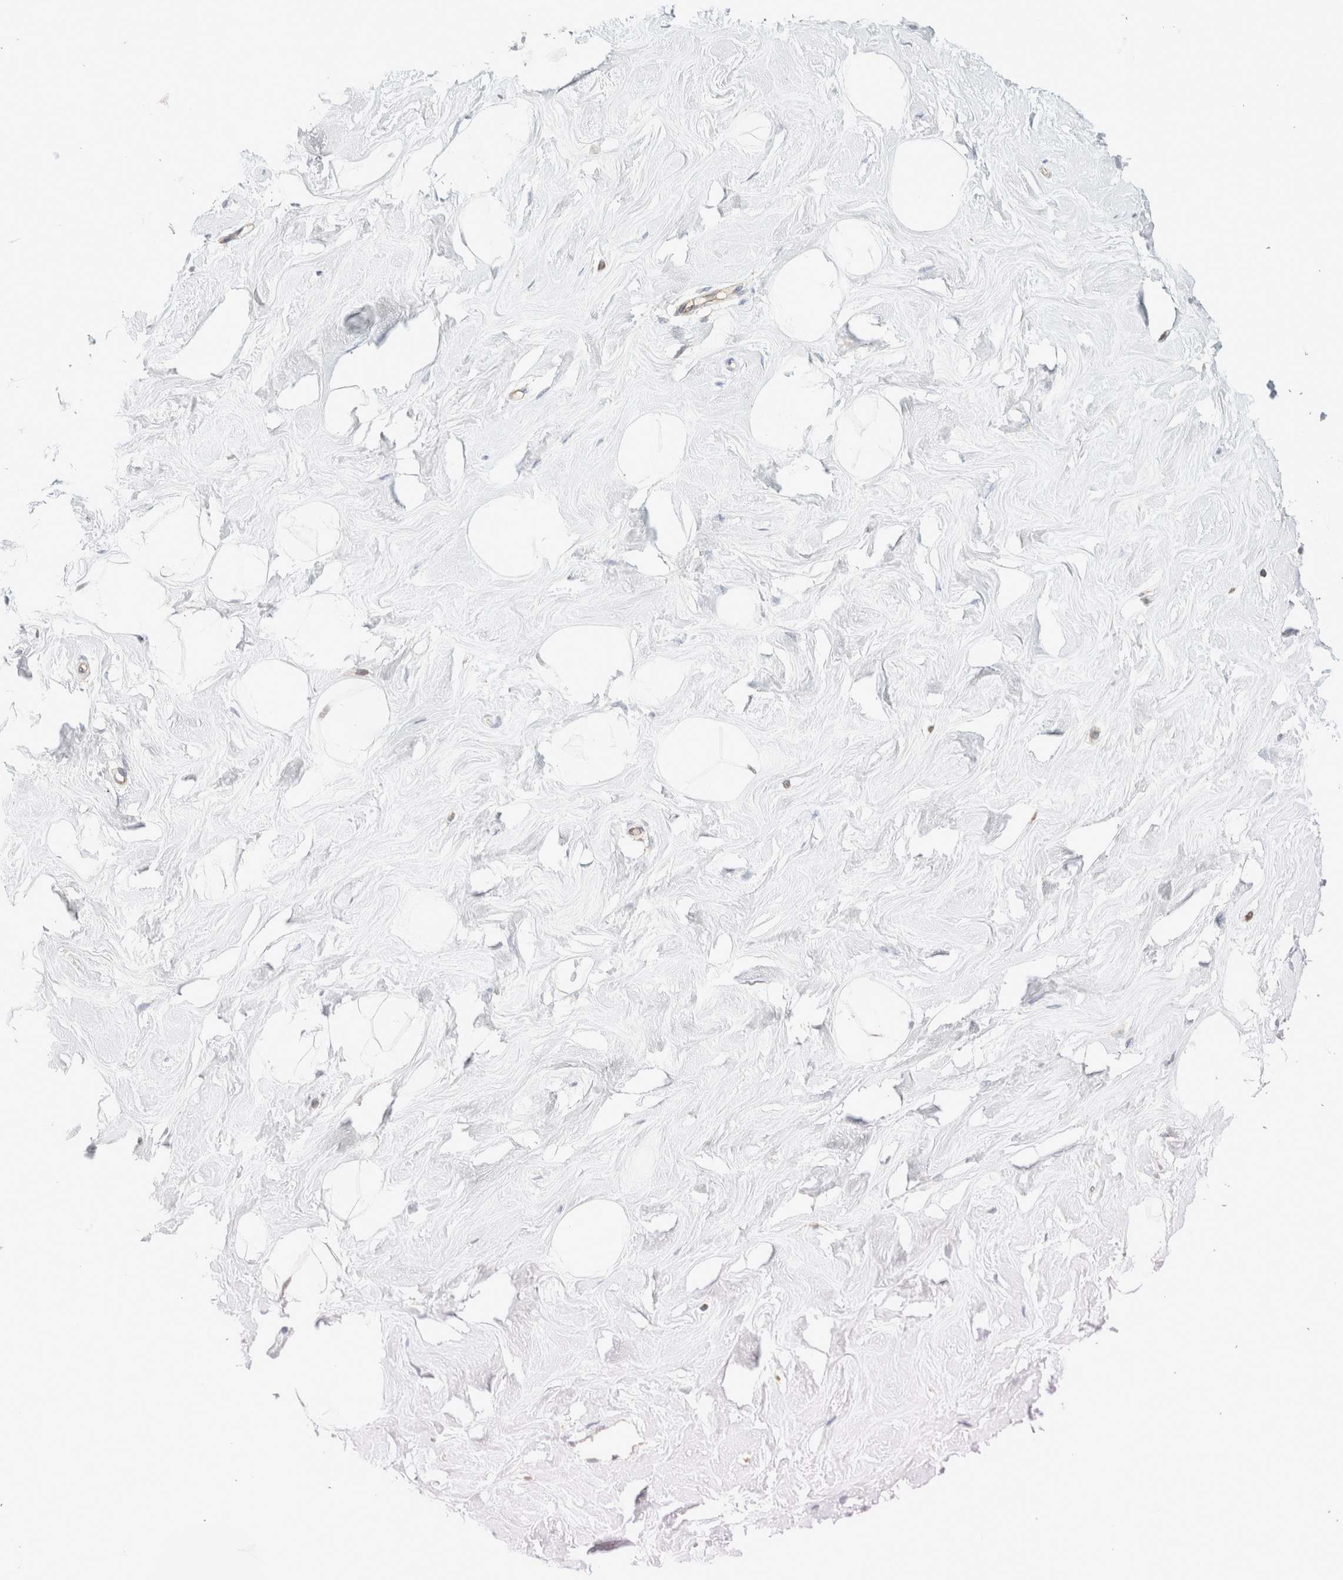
{"staining": {"intensity": "negative", "quantity": "none", "location": "none"}, "tissue": "breast", "cell_type": "Adipocytes", "image_type": "normal", "snomed": [{"axis": "morphology", "description": "Normal tissue, NOS"}, {"axis": "topography", "description": "Breast"}], "caption": "IHC histopathology image of unremarkable breast: breast stained with DAB (3,3'-diaminobenzidine) shows no significant protein expression in adipocytes.", "gene": "MRM3", "patient": {"sex": "female", "age": 23}}